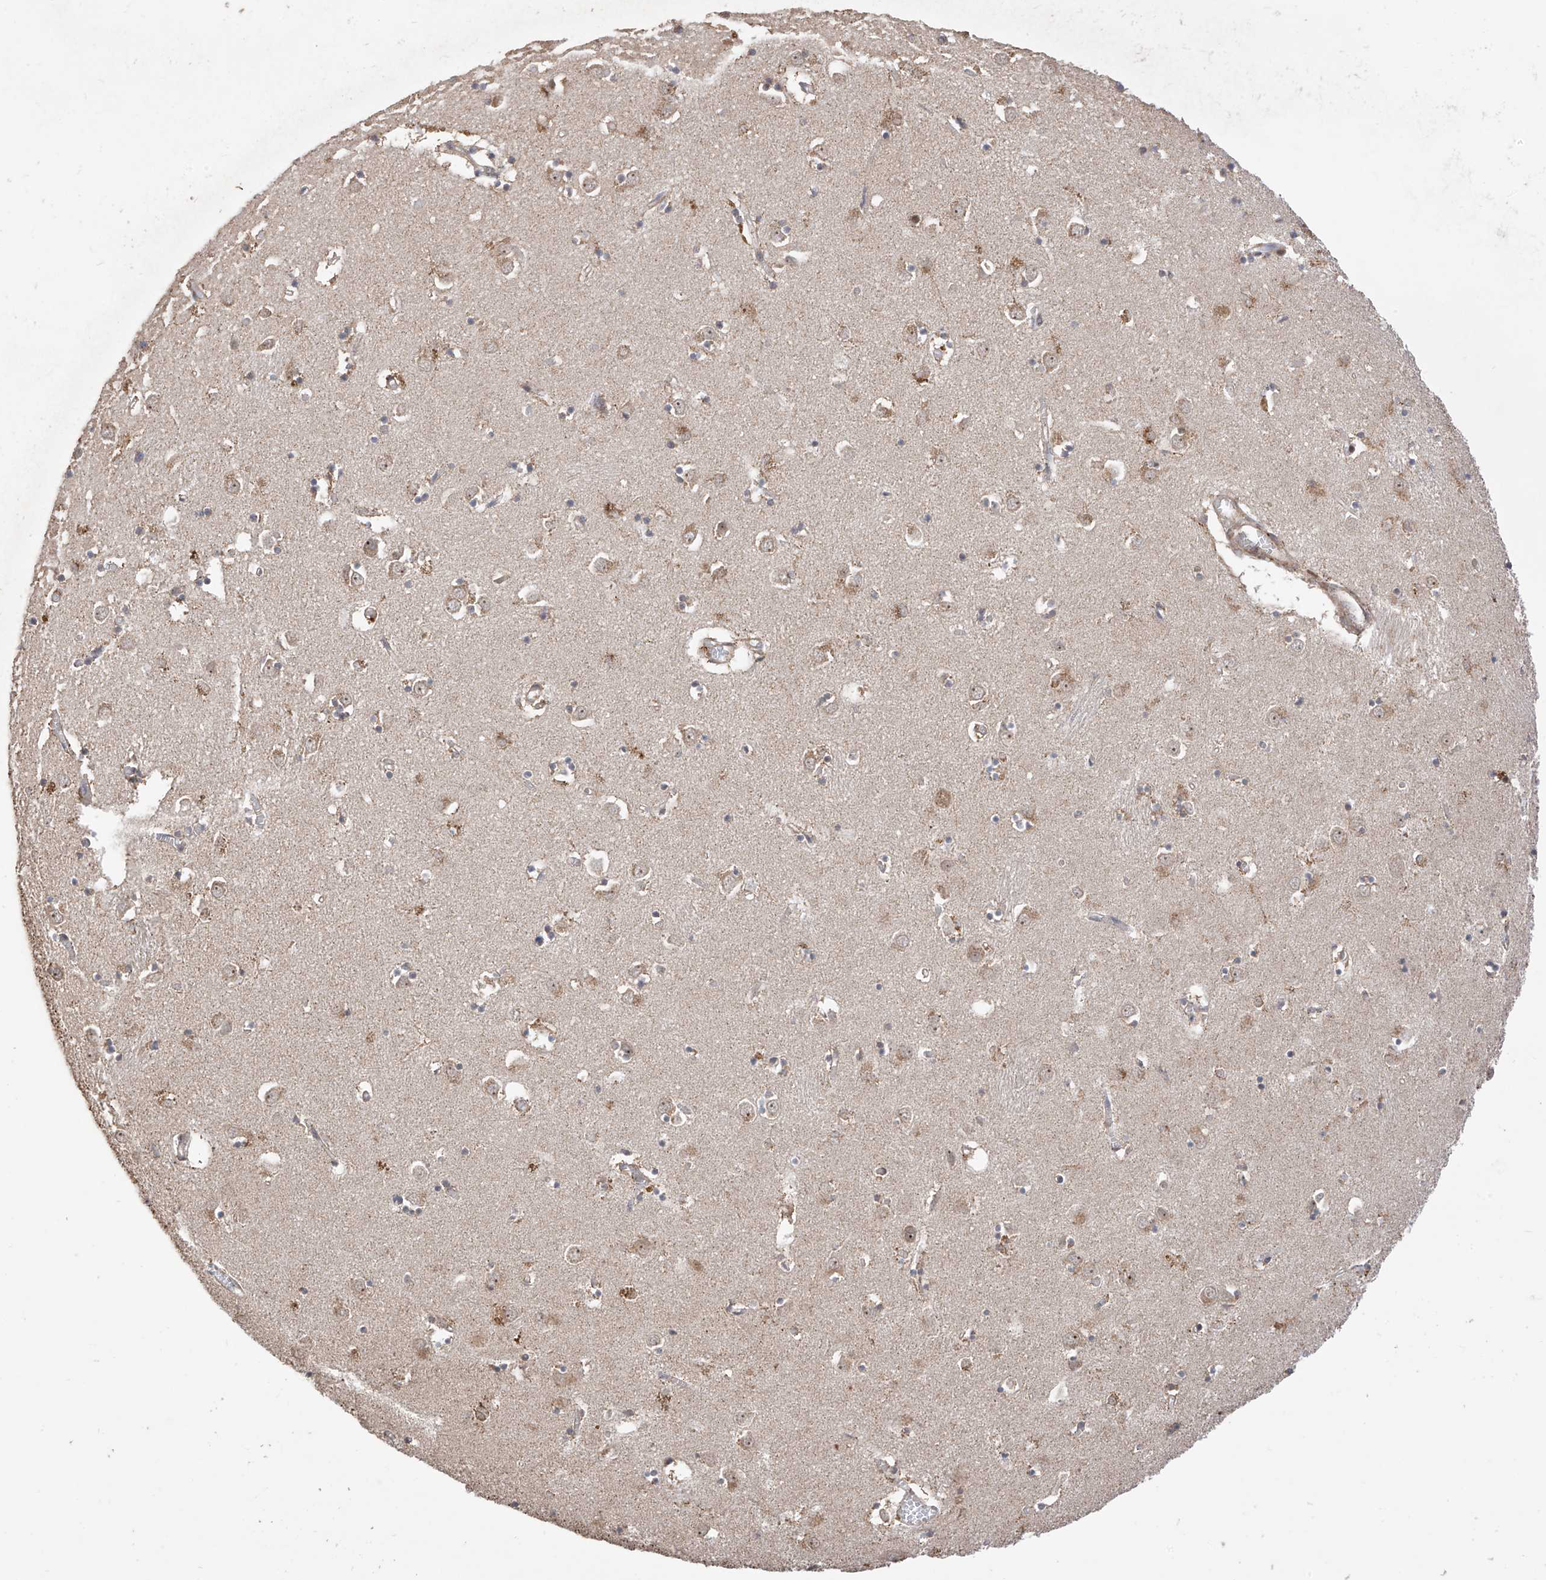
{"staining": {"intensity": "weak", "quantity": "25%-75%", "location": "cytoplasmic/membranous"}, "tissue": "caudate", "cell_type": "Glial cells", "image_type": "normal", "snomed": [{"axis": "morphology", "description": "Normal tissue, NOS"}, {"axis": "topography", "description": "Lateral ventricle wall"}], "caption": "Glial cells show low levels of weak cytoplasmic/membranous positivity in about 25%-75% of cells in benign human caudate. (Brightfield microscopy of DAB IHC at high magnification).", "gene": "LATS1", "patient": {"sex": "male", "age": 70}}